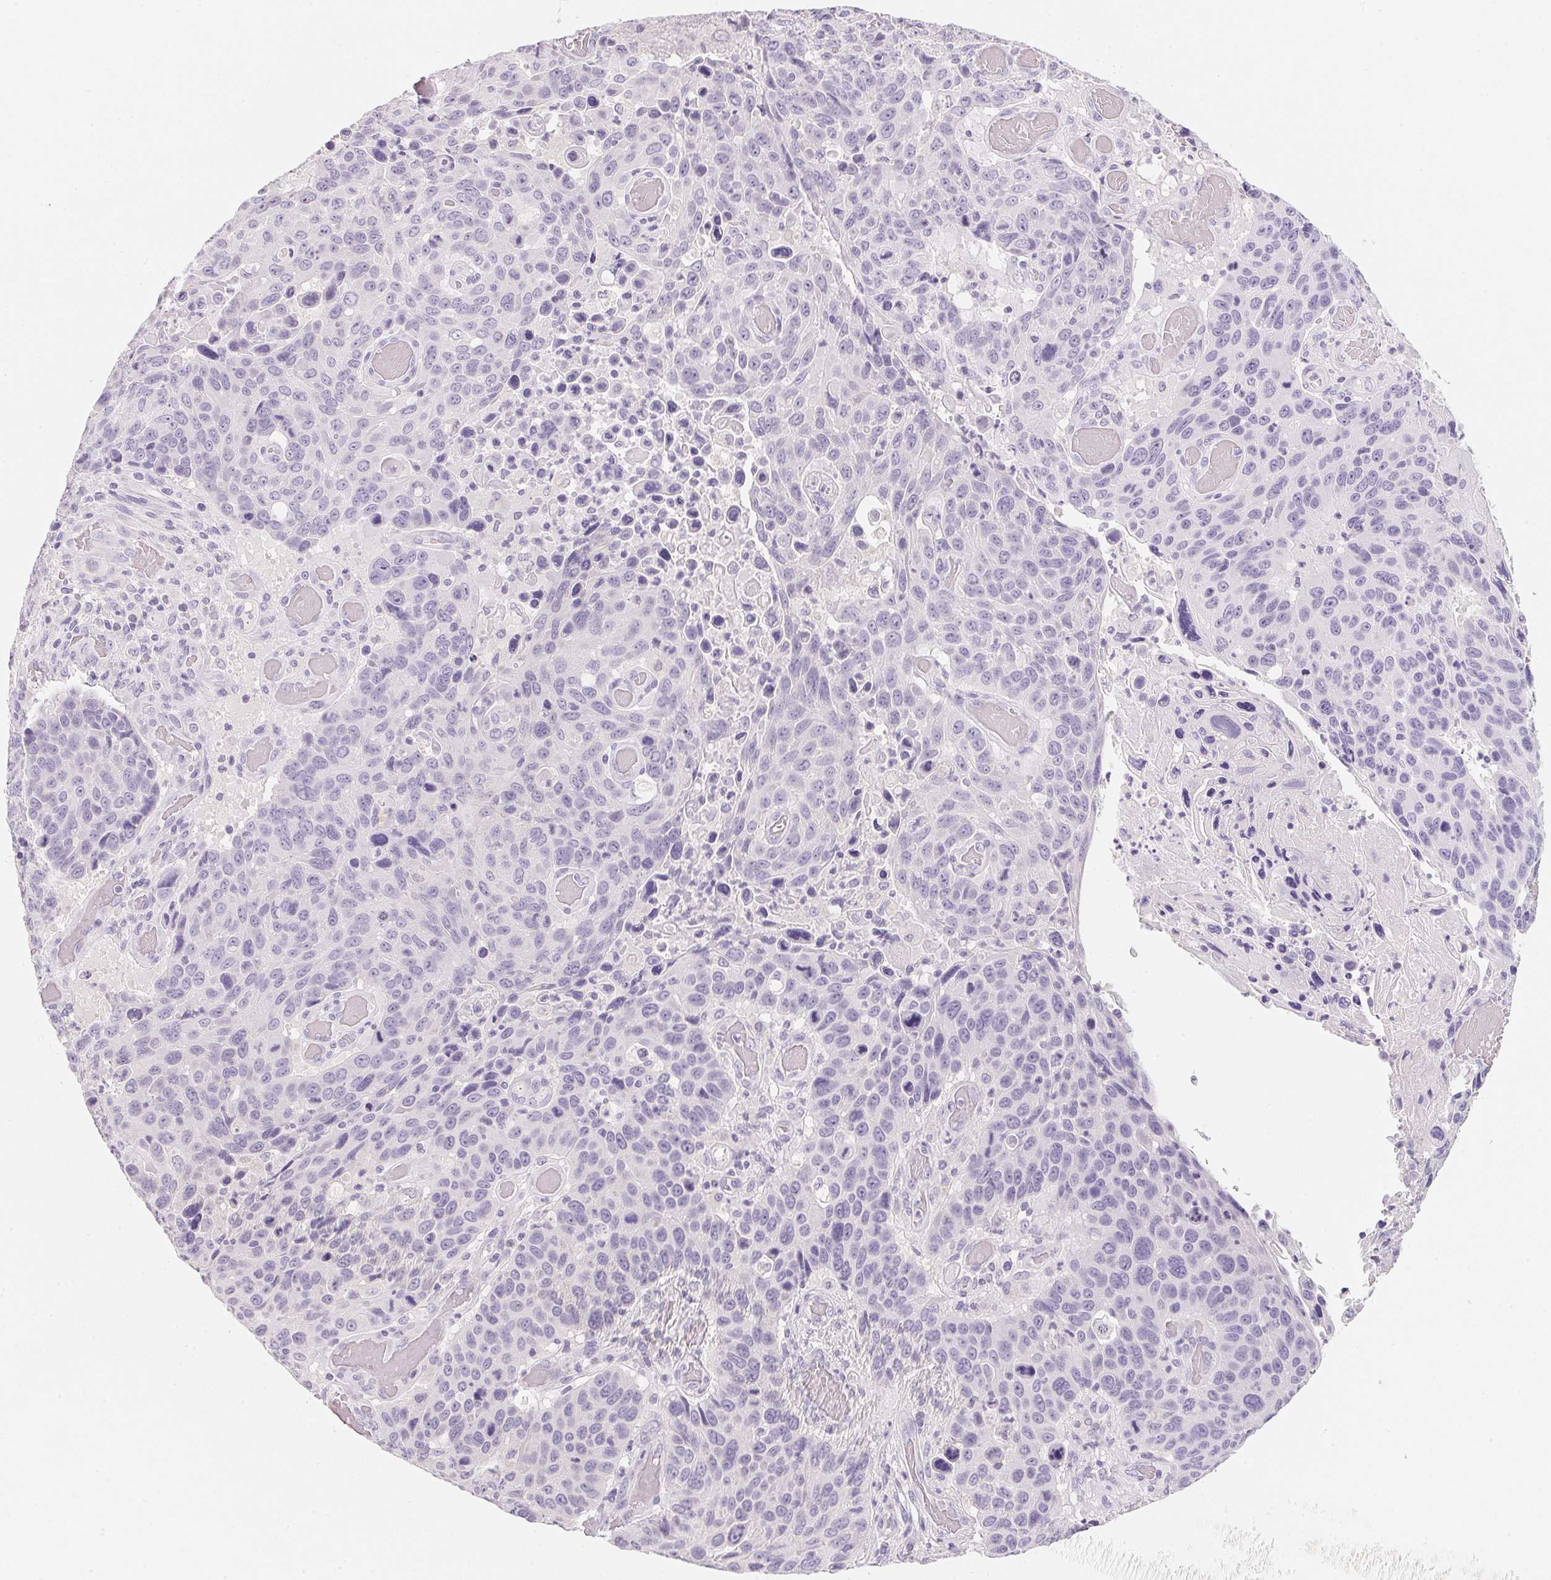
{"staining": {"intensity": "negative", "quantity": "none", "location": "none"}, "tissue": "lung cancer", "cell_type": "Tumor cells", "image_type": "cancer", "snomed": [{"axis": "morphology", "description": "Squamous cell carcinoma, NOS"}, {"axis": "topography", "description": "Lung"}], "caption": "Photomicrograph shows no significant protein expression in tumor cells of squamous cell carcinoma (lung).", "gene": "ACP3", "patient": {"sex": "male", "age": 68}}